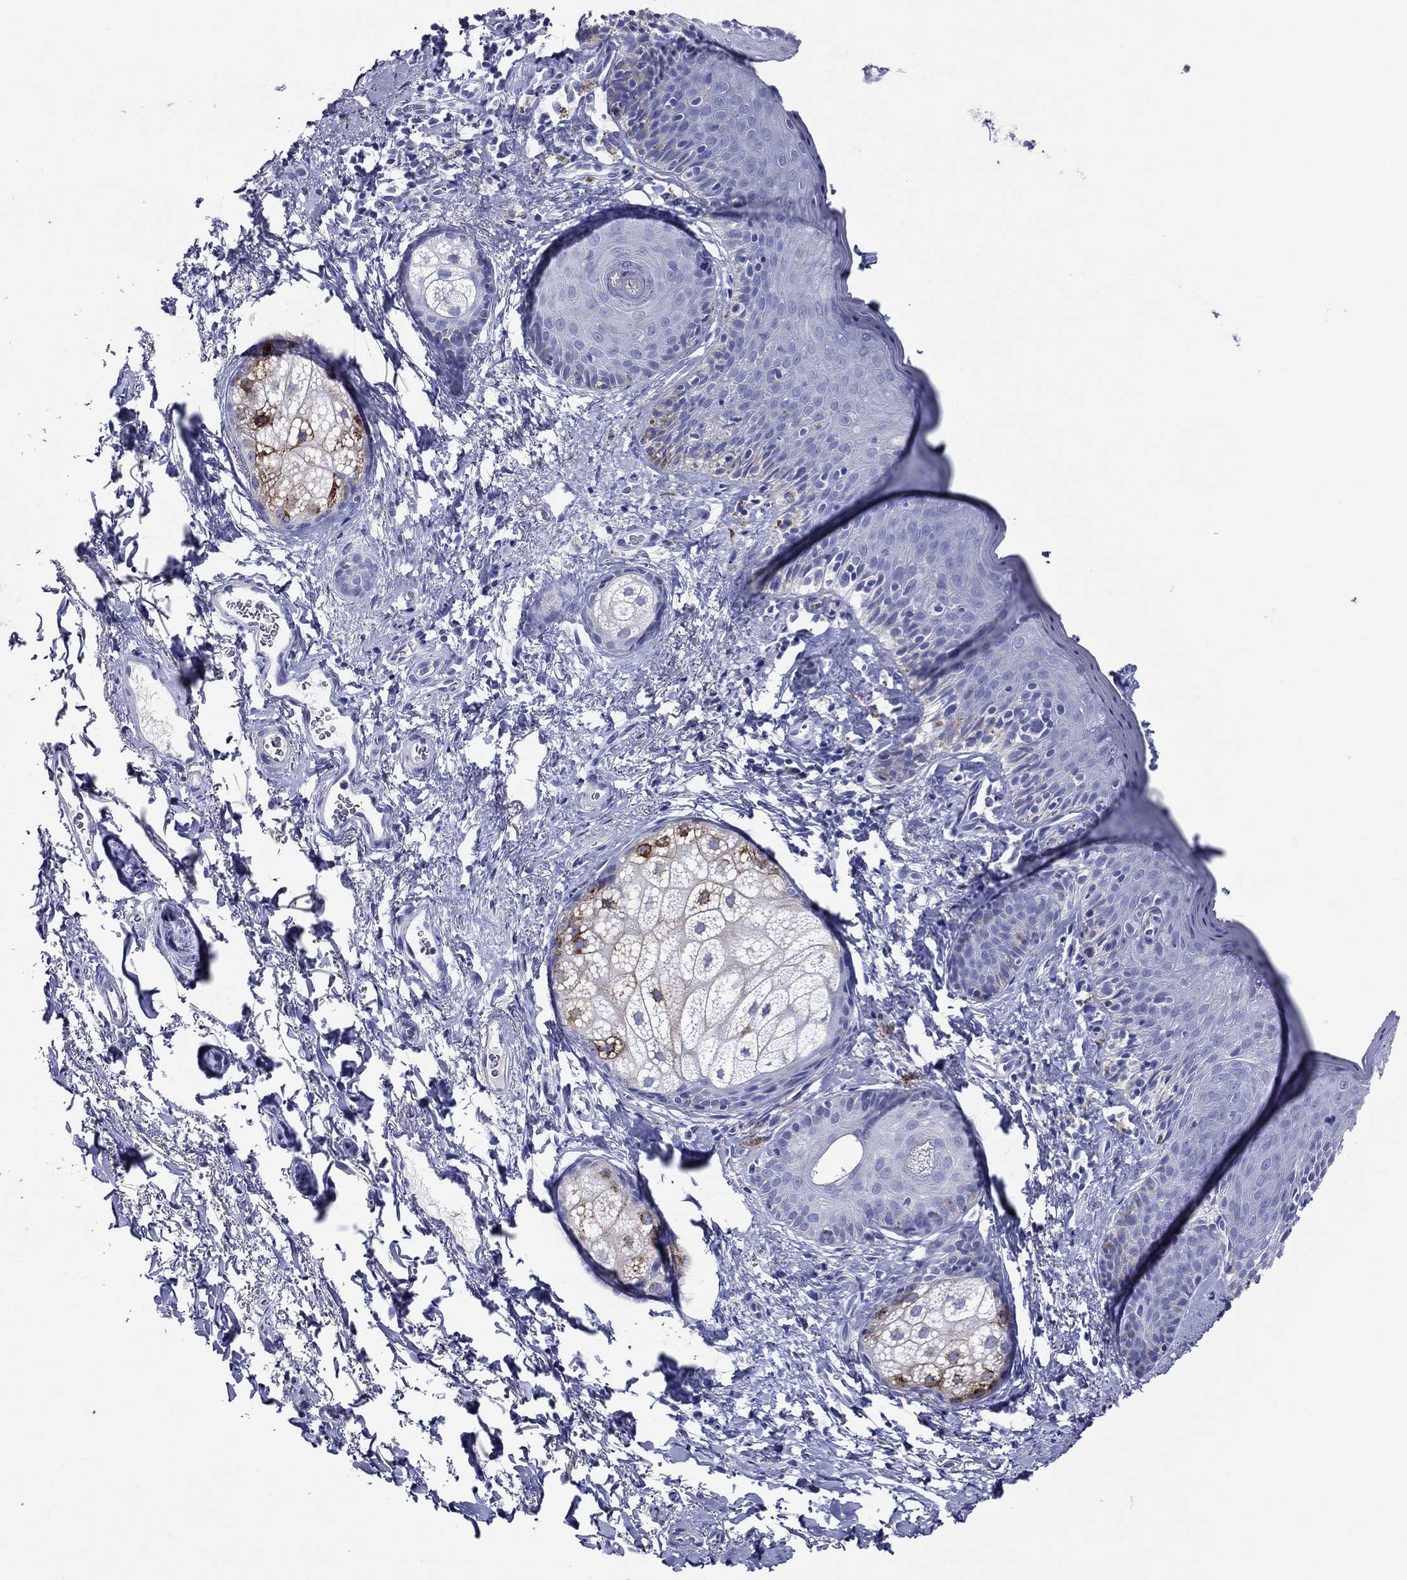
{"staining": {"intensity": "negative", "quantity": "none", "location": "none"}, "tissue": "vagina", "cell_type": "Squamous epithelial cells", "image_type": "normal", "snomed": [{"axis": "morphology", "description": "Normal tissue, NOS"}, {"axis": "topography", "description": "Vagina"}], "caption": "This is an immunohistochemistry (IHC) micrograph of benign human vagina. There is no expression in squamous epithelial cells.", "gene": "ACE2", "patient": {"sex": "female", "age": 66}}